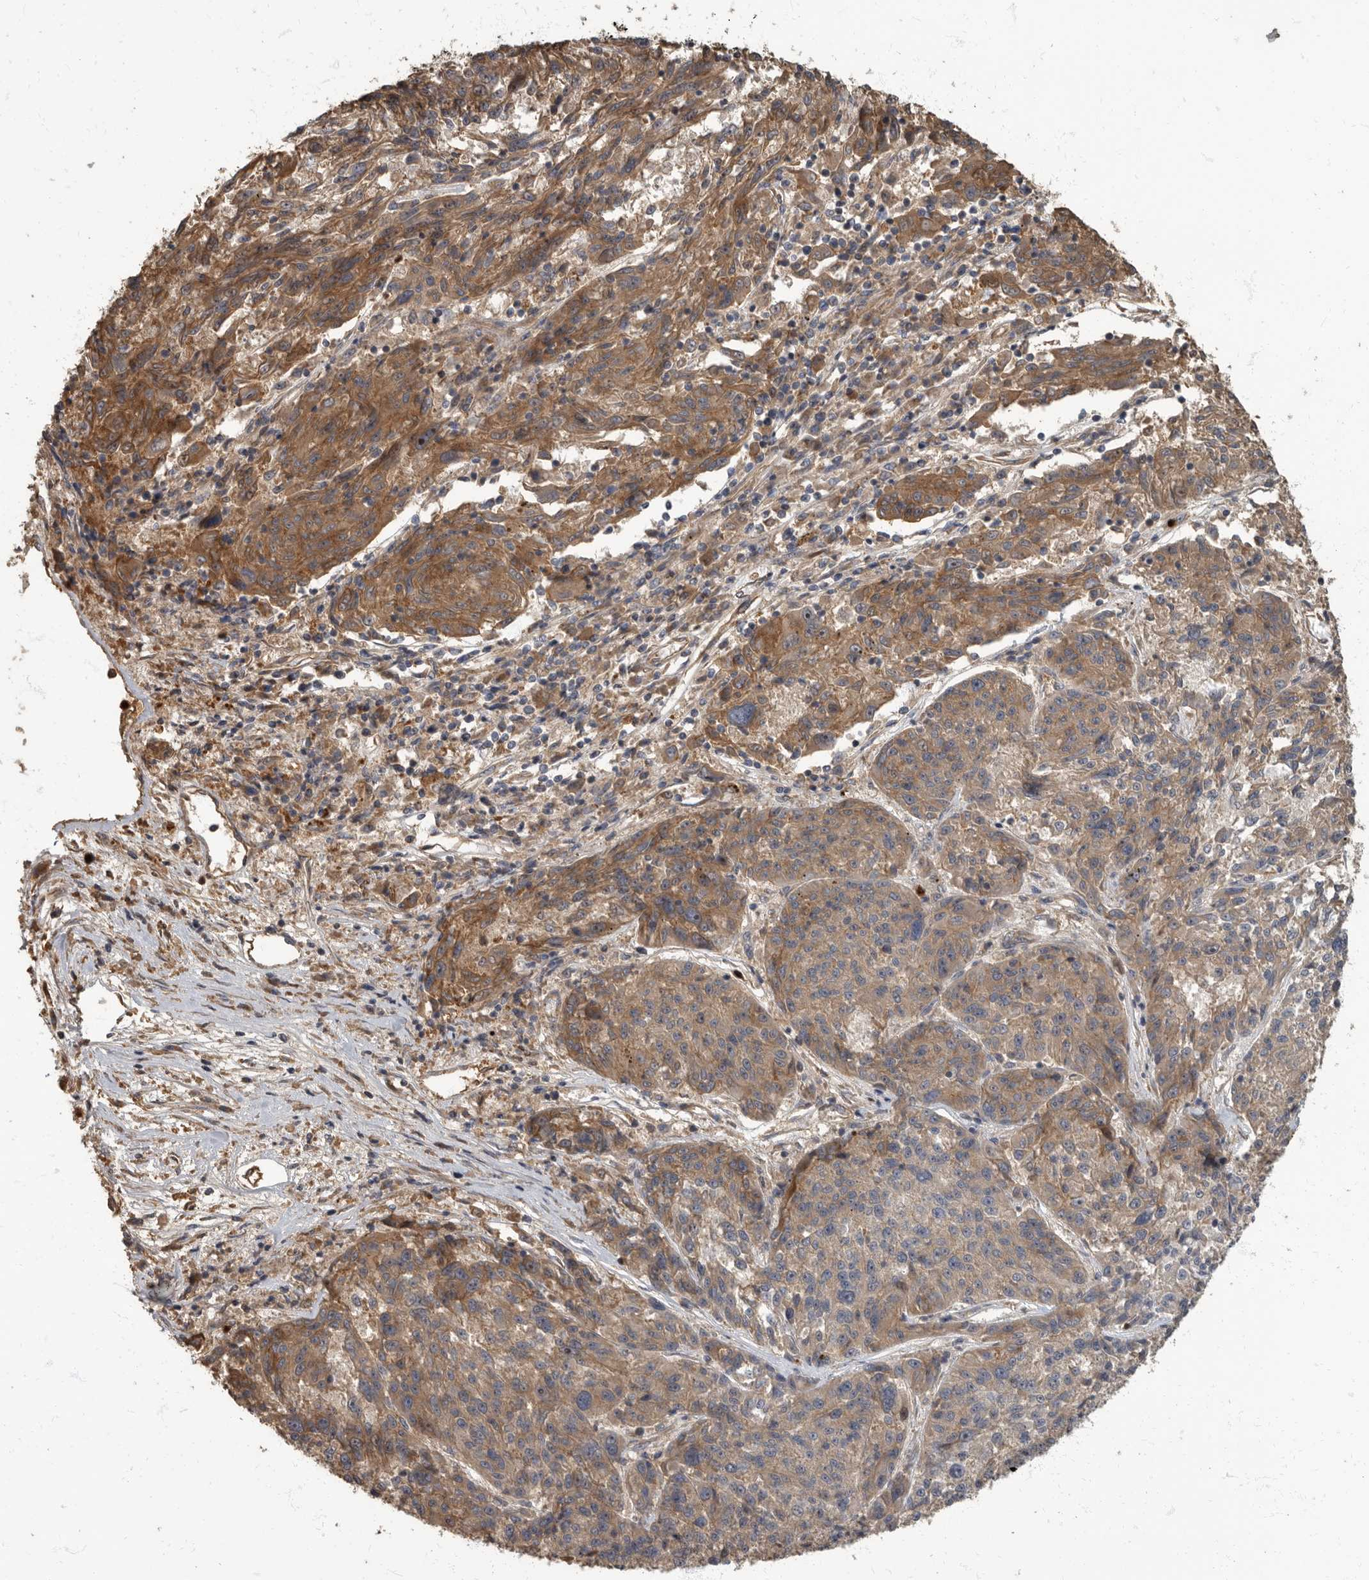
{"staining": {"intensity": "moderate", "quantity": "25%-75%", "location": "cytoplasmic/membranous"}, "tissue": "melanoma", "cell_type": "Tumor cells", "image_type": "cancer", "snomed": [{"axis": "morphology", "description": "Malignant melanoma, NOS"}, {"axis": "topography", "description": "Skin"}], "caption": "About 25%-75% of tumor cells in melanoma demonstrate moderate cytoplasmic/membranous protein expression as visualized by brown immunohistochemical staining.", "gene": "DAAM1", "patient": {"sex": "male", "age": 53}}